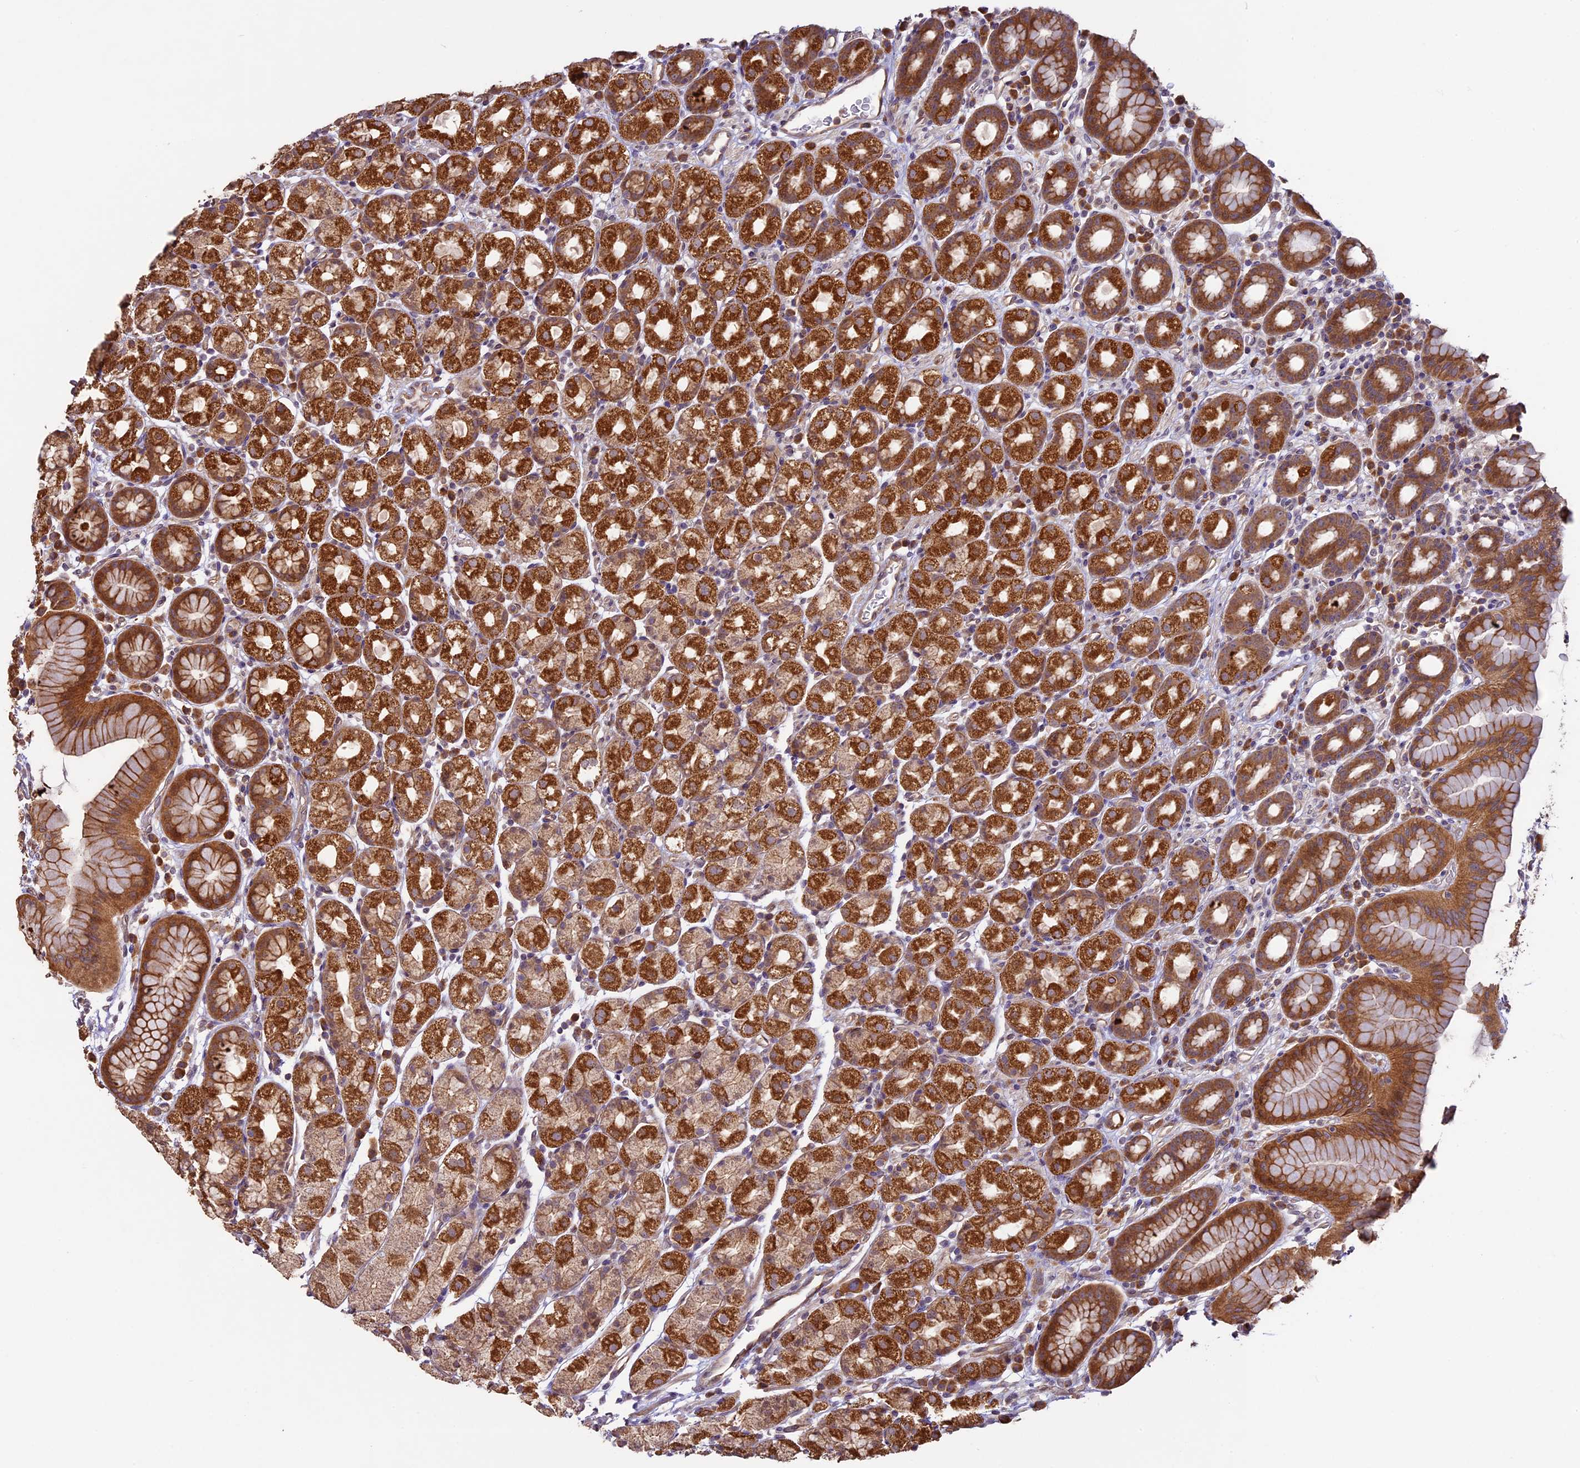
{"staining": {"intensity": "strong", "quantity": ">75%", "location": "cytoplasmic/membranous"}, "tissue": "stomach", "cell_type": "Glandular cells", "image_type": "normal", "snomed": [{"axis": "morphology", "description": "Normal tissue, NOS"}, {"axis": "topography", "description": "Stomach, upper"}, {"axis": "topography", "description": "Stomach, lower"}, {"axis": "topography", "description": "Small intestine"}], "caption": "Benign stomach demonstrates strong cytoplasmic/membranous positivity in approximately >75% of glandular cells, visualized by immunohistochemistry. Ihc stains the protein in brown and the nuclei are stained blue.", "gene": "BCAS4", "patient": {"sex": "male", "age": 68}}